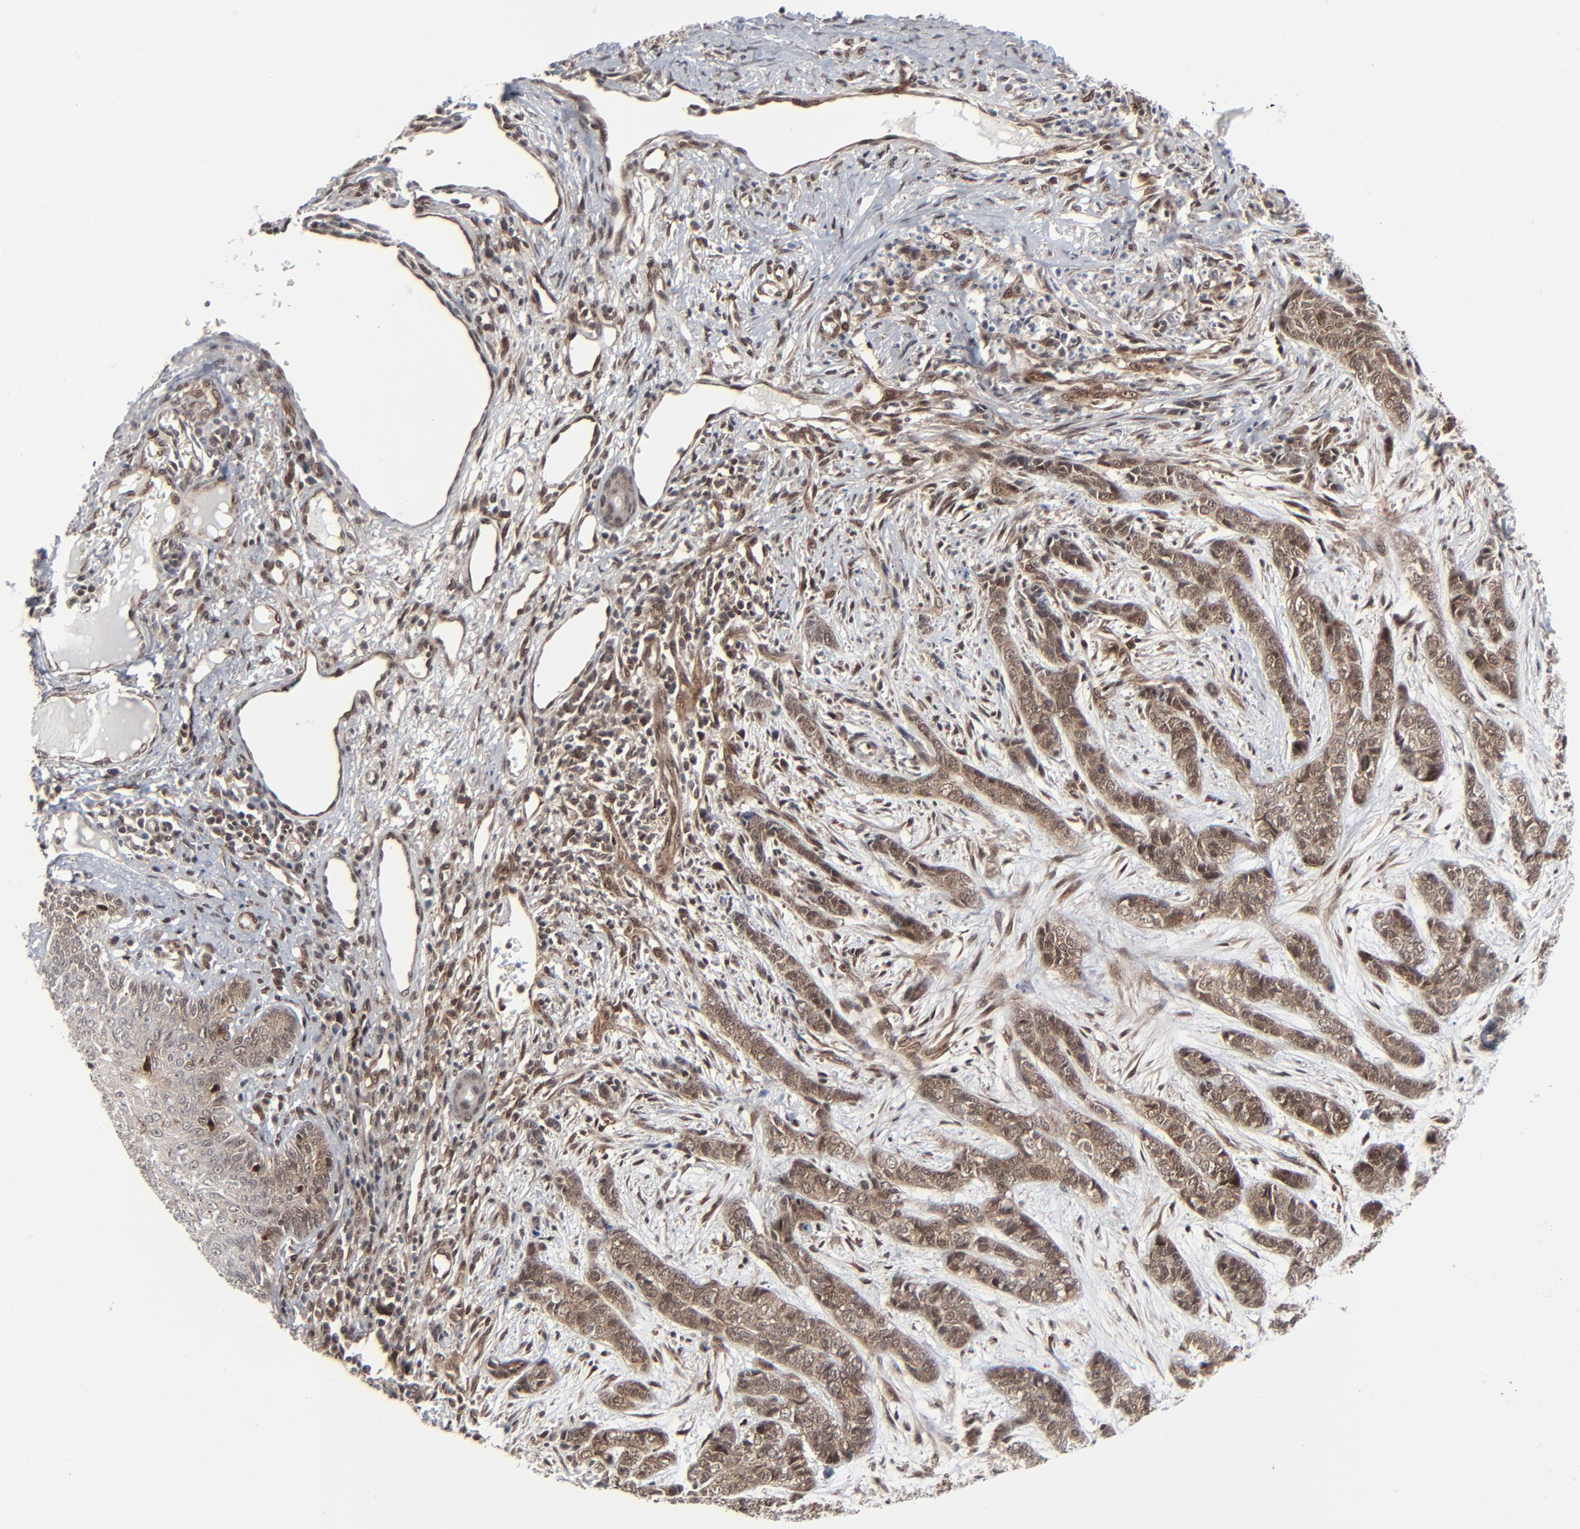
{"staining": {"intensity": "moderate", "quantity": ">75%", "location": "cytoplasmic/membranous,nuclear"}, "tissue": "skin cancer", "cell_type": "Tumor cells", "image_type": "cancer", "snomed": [{"axis": "morphology", "description": "Basal cell carcinoma"}, {"axis": "topography", "description": "Skin"}], "caption": "Approximately >75% of tumor cells in skin cancer (basal cell carcinoma) exhibit moderate cytoplasmic/membranous and nuclear protein staining as visualized by brown immunohistochemical staining.", "gene": "AKT1", "patient": {"sex": "female", "age": 64}}